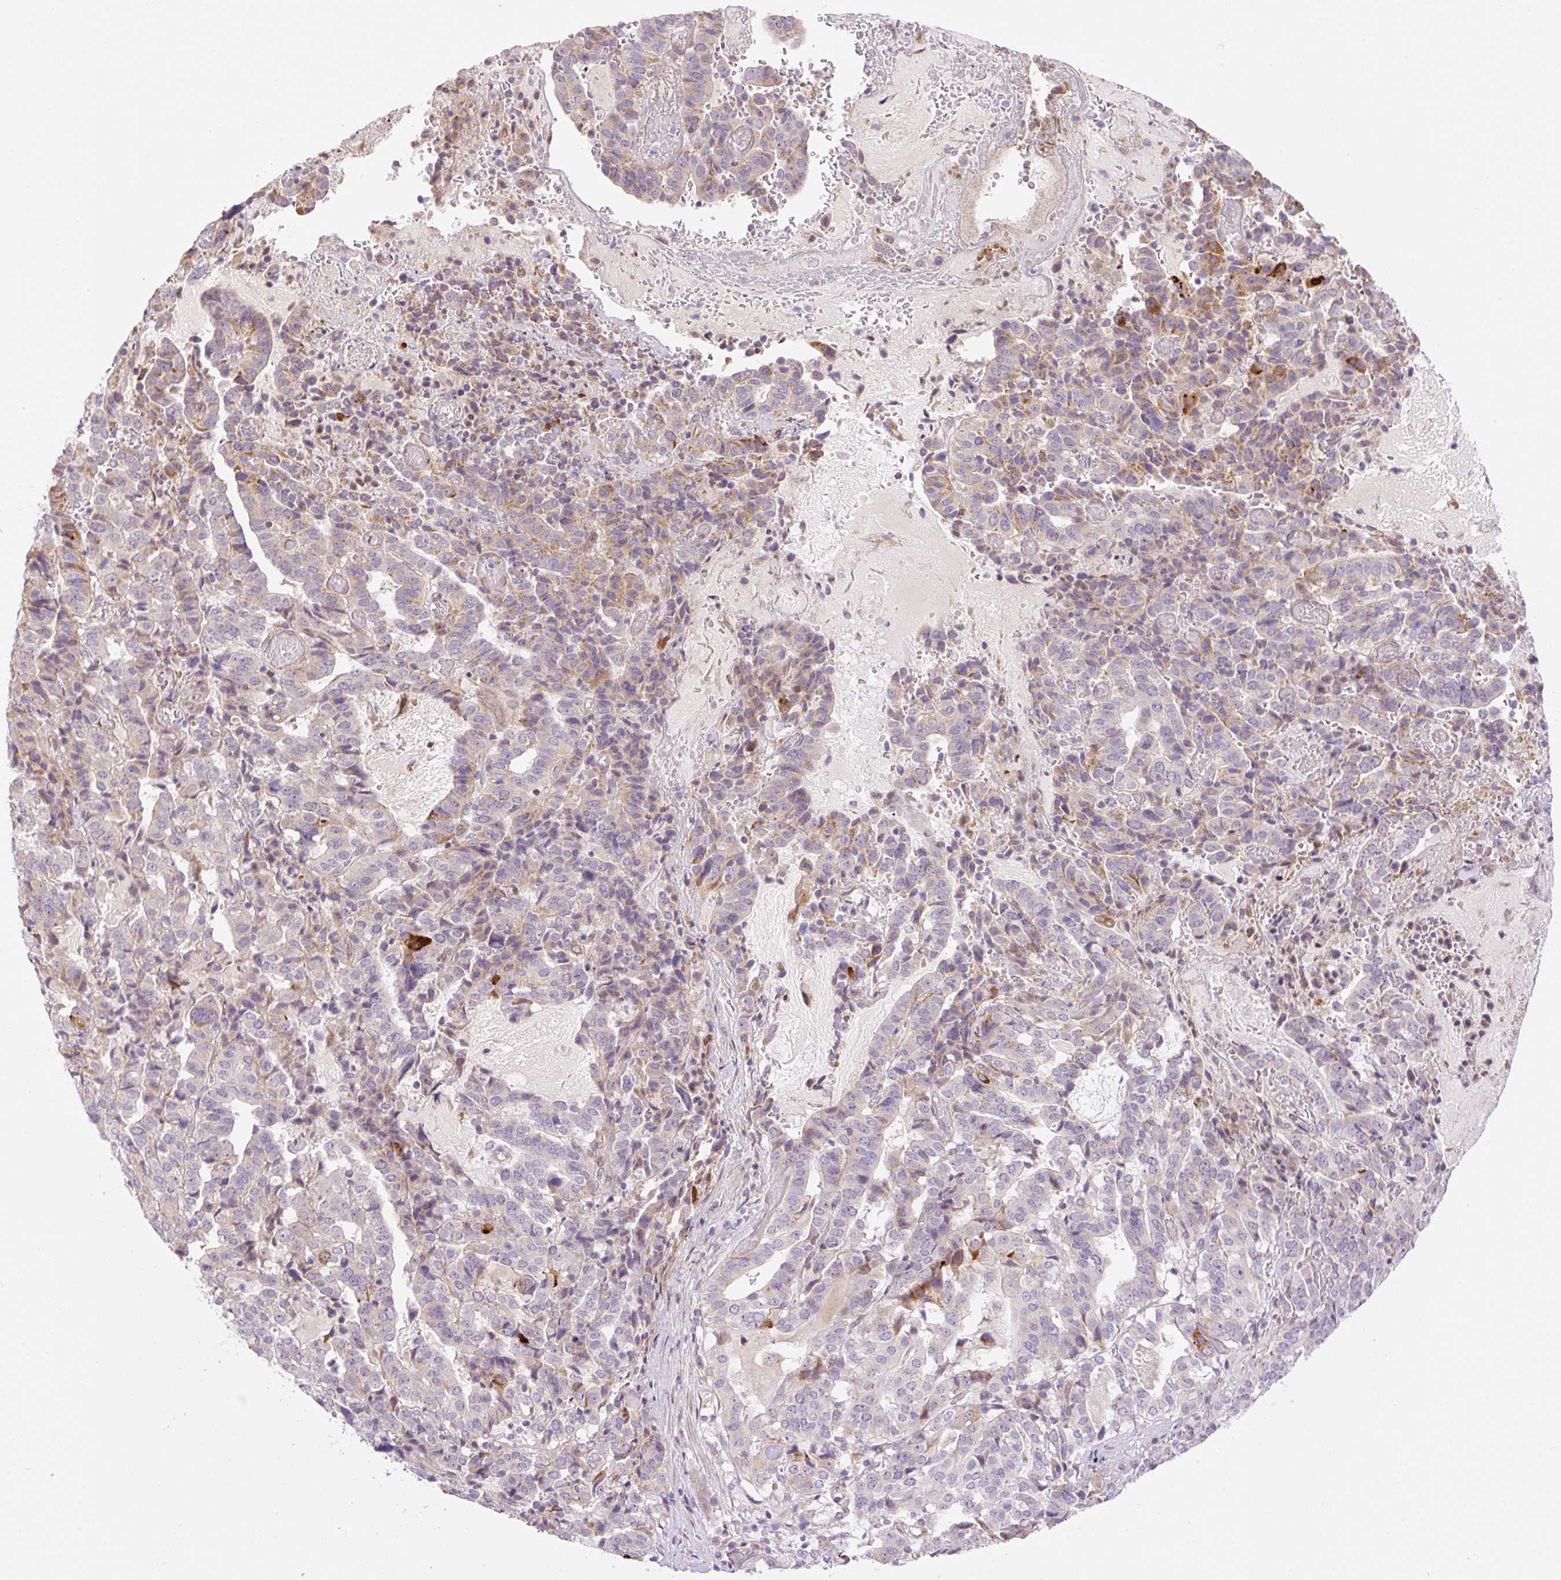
{"staining": {"intensity": "strong", "quantity": "<25%", "location": "cytoplasmic/membranous"}, "tissue": "stomach cancer", "cell_type": "Tumor cells", "image_type": "cancer", "snomed": [{"axis": "morphology", "description": "Adenocarcinoma, NOS"}, {"axis": "topography", "description": "Stomach"}], "caption": "Tumor cells demonstrate strong cytoplasmic/membranous expression in about <25% of cells in stomach cancer (adenocarcinoma). (IHC, brightfield microscopy, high magnification).", "gene": "ZNF394", "patient": {"sex": "male", "age": 48}}